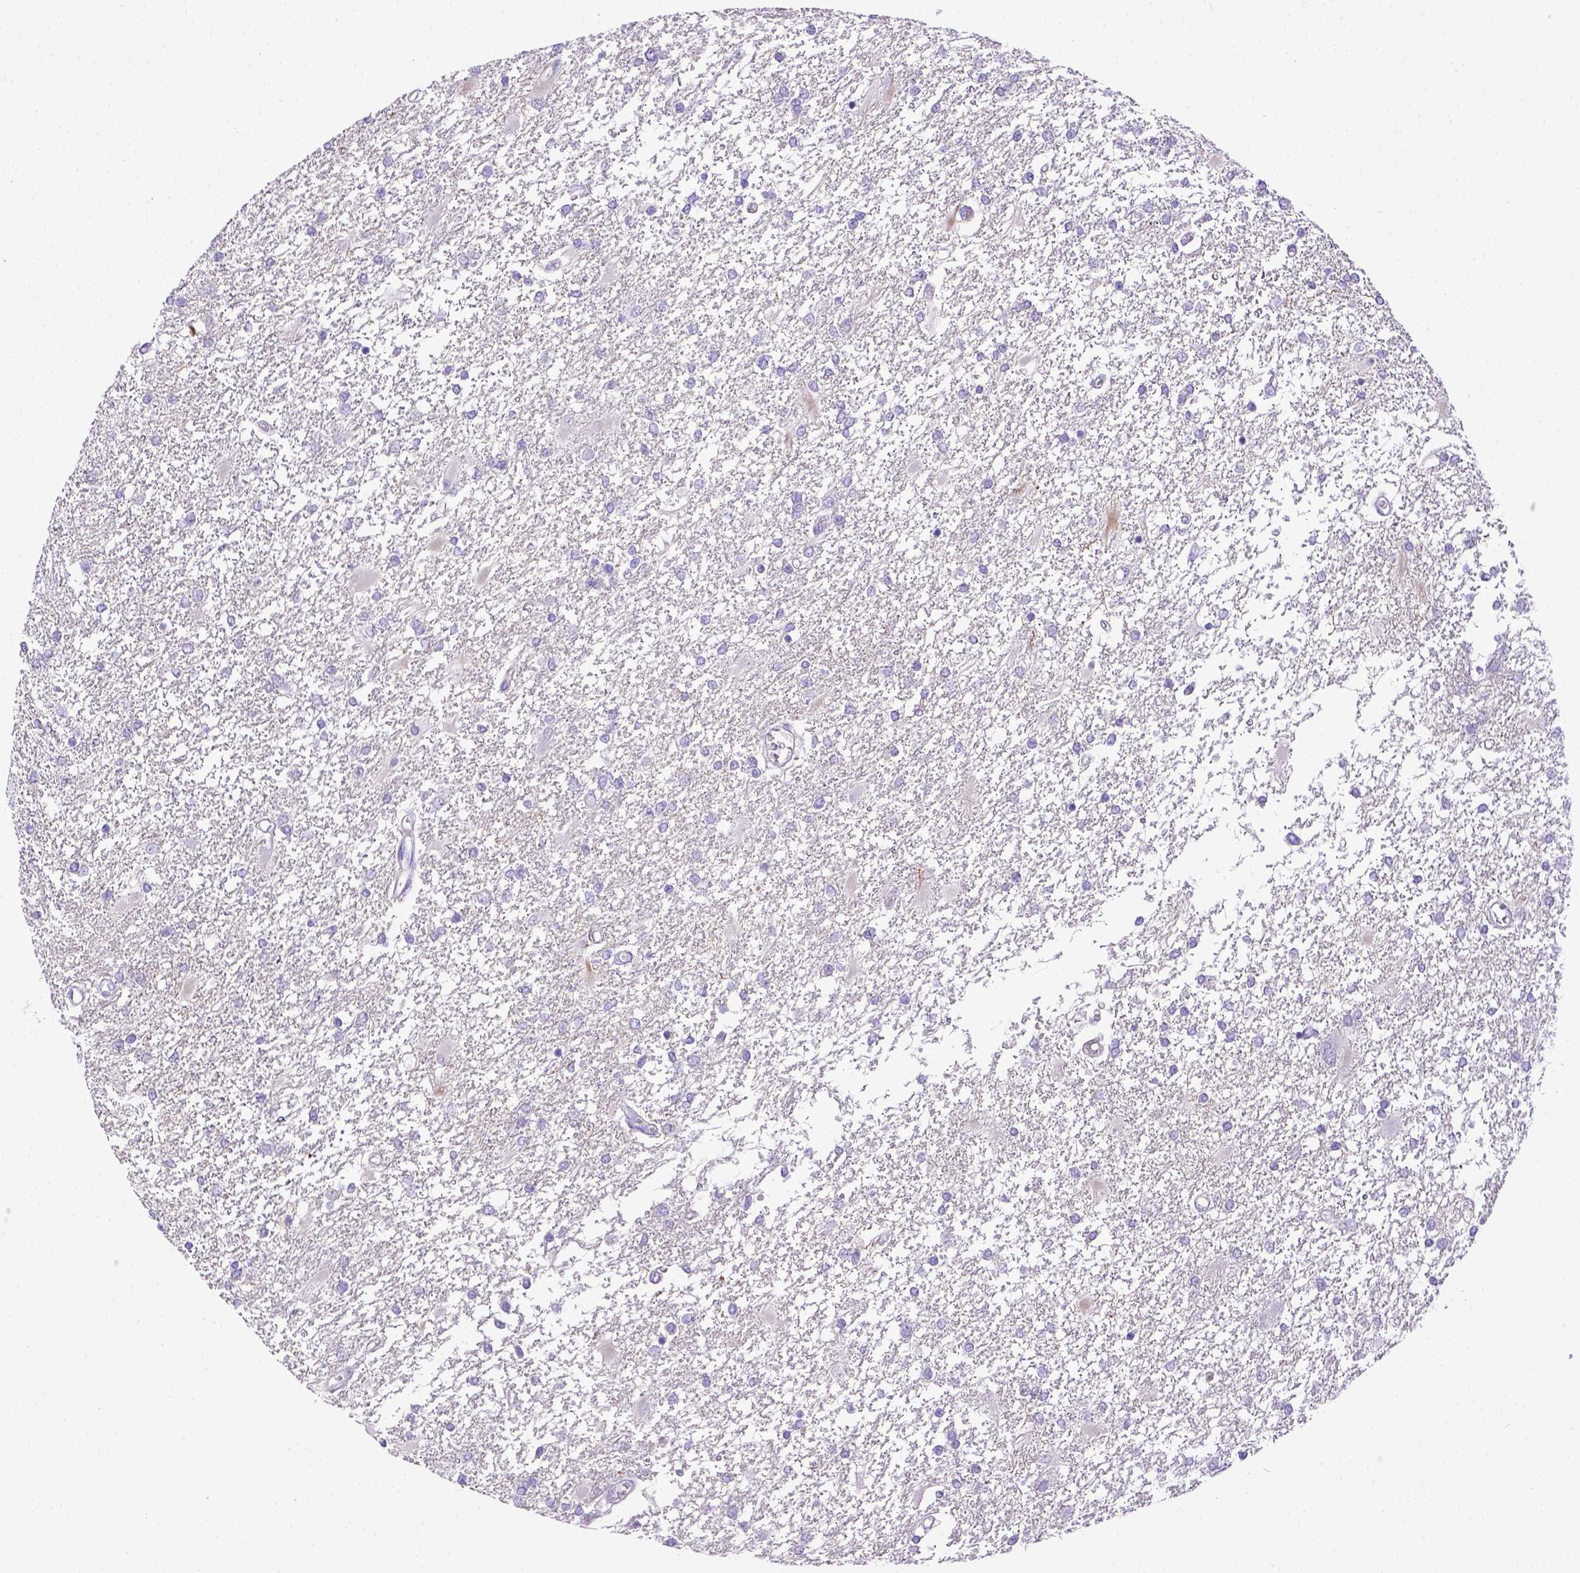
{"staining": {"intensity": "negative", "quantity": "none", "location": "none"}, "tissue": "glioma", "cell_type": "Tumor cells", "image_type": "cancer", "snomed": [{"axis": "morphology", "description": "Glioma, malignant, High grade"}, {"axis": "topography", "description": "Cerebral cortex"}], "caption": "Micrograph shows no significant protein expression in tumor cells of glioma.", "gene": "CD40", "patient": {"sex": "male", "age": 79}}